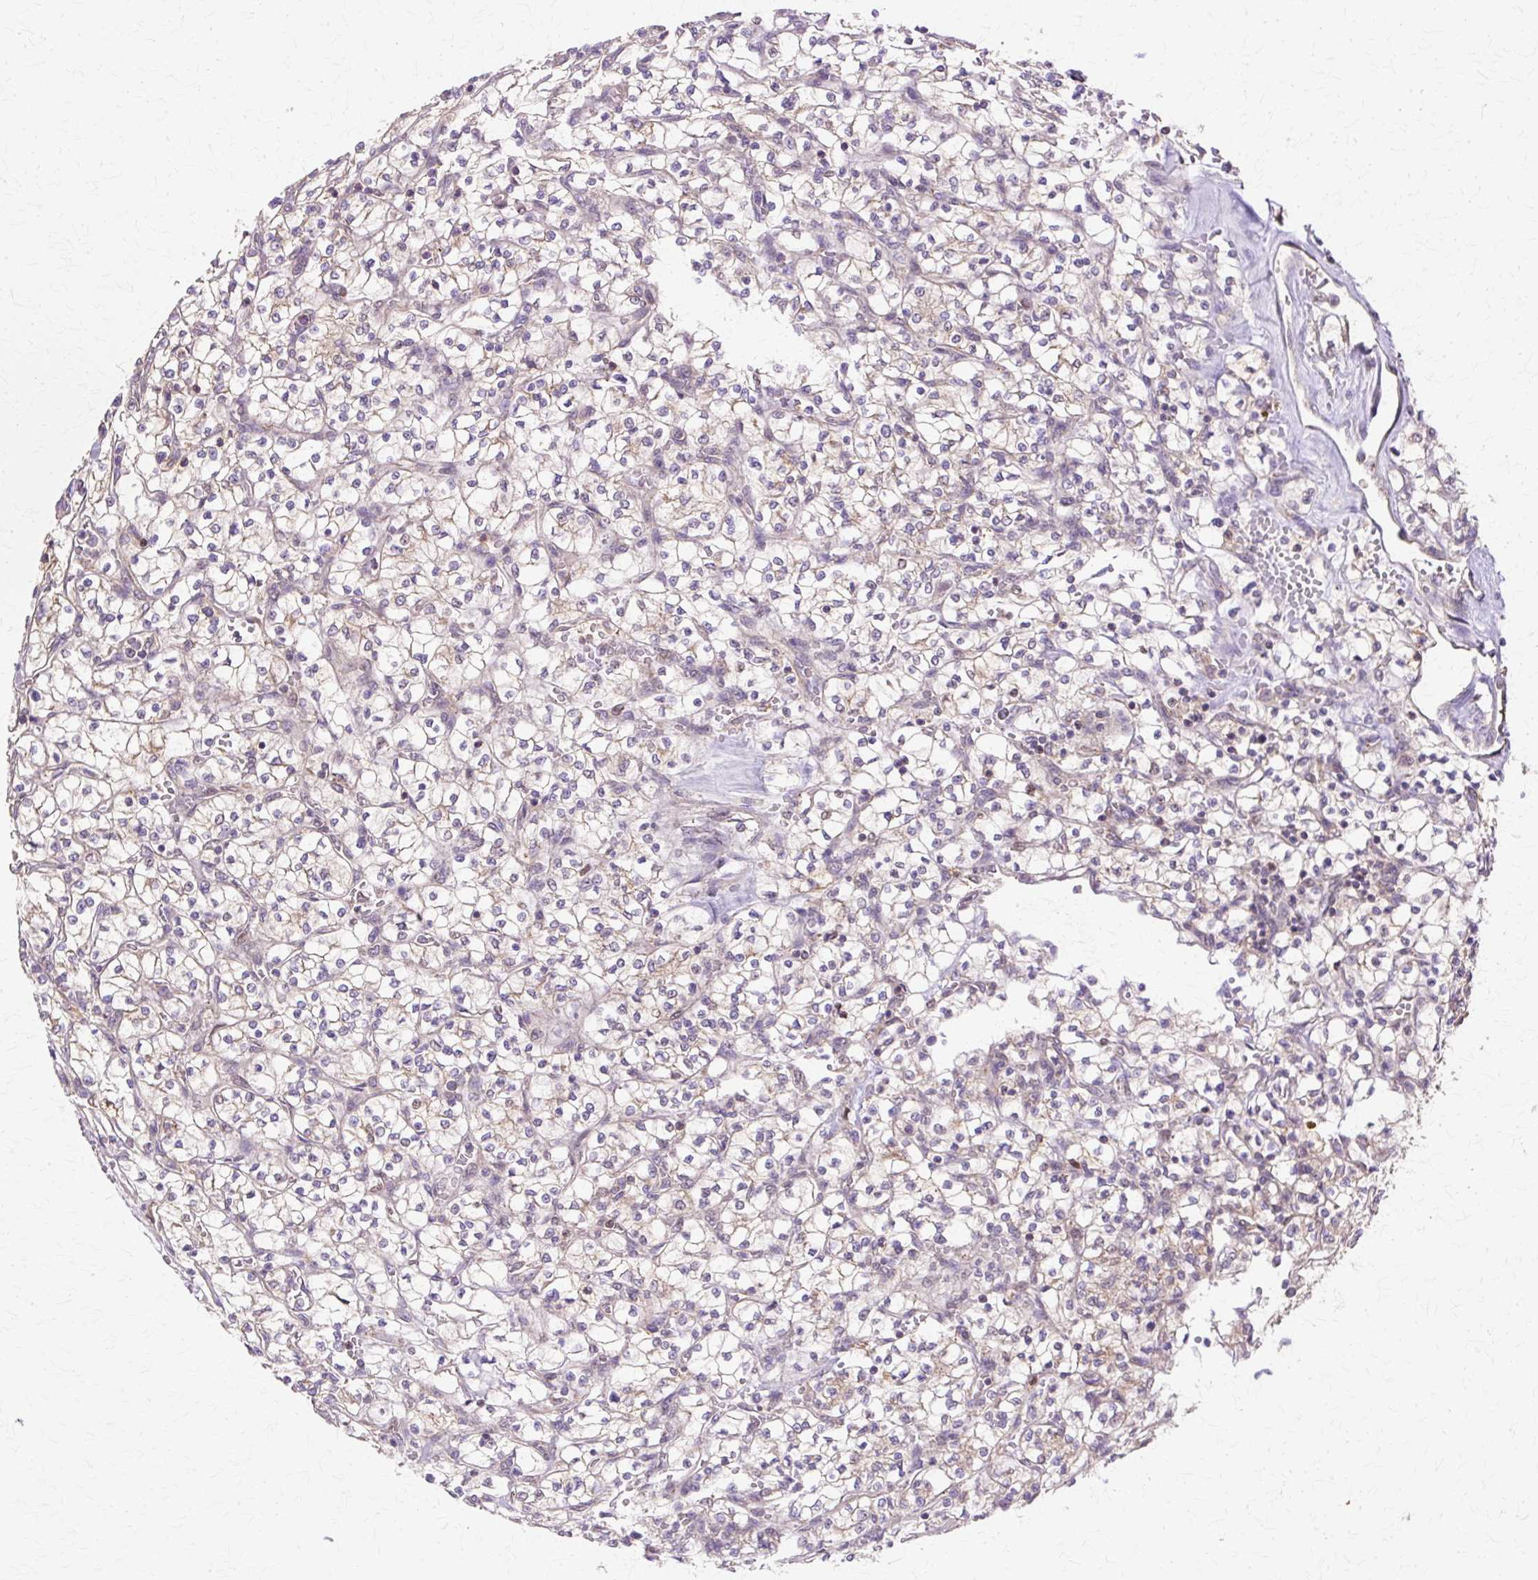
{"staining": {"intensity": "weak", "quantity": "<25%", "location": "cytoplasmic/membranous"}, "tissue": "renal cancer", "cell_type": "Tumor cells", "image_type": "cancer", "snomed": [{"axis": "morphology", "description": "Adenocarcinoma, NOS"}, {"axis": "topography", "description": "Kidney"}], "caption": "Renal adenocarcinoma was stained to show a protein in brown. There is no significant expression in tumor cells.", "gene": "COPB1", "patient": {"sex": "female", "age": 64}}